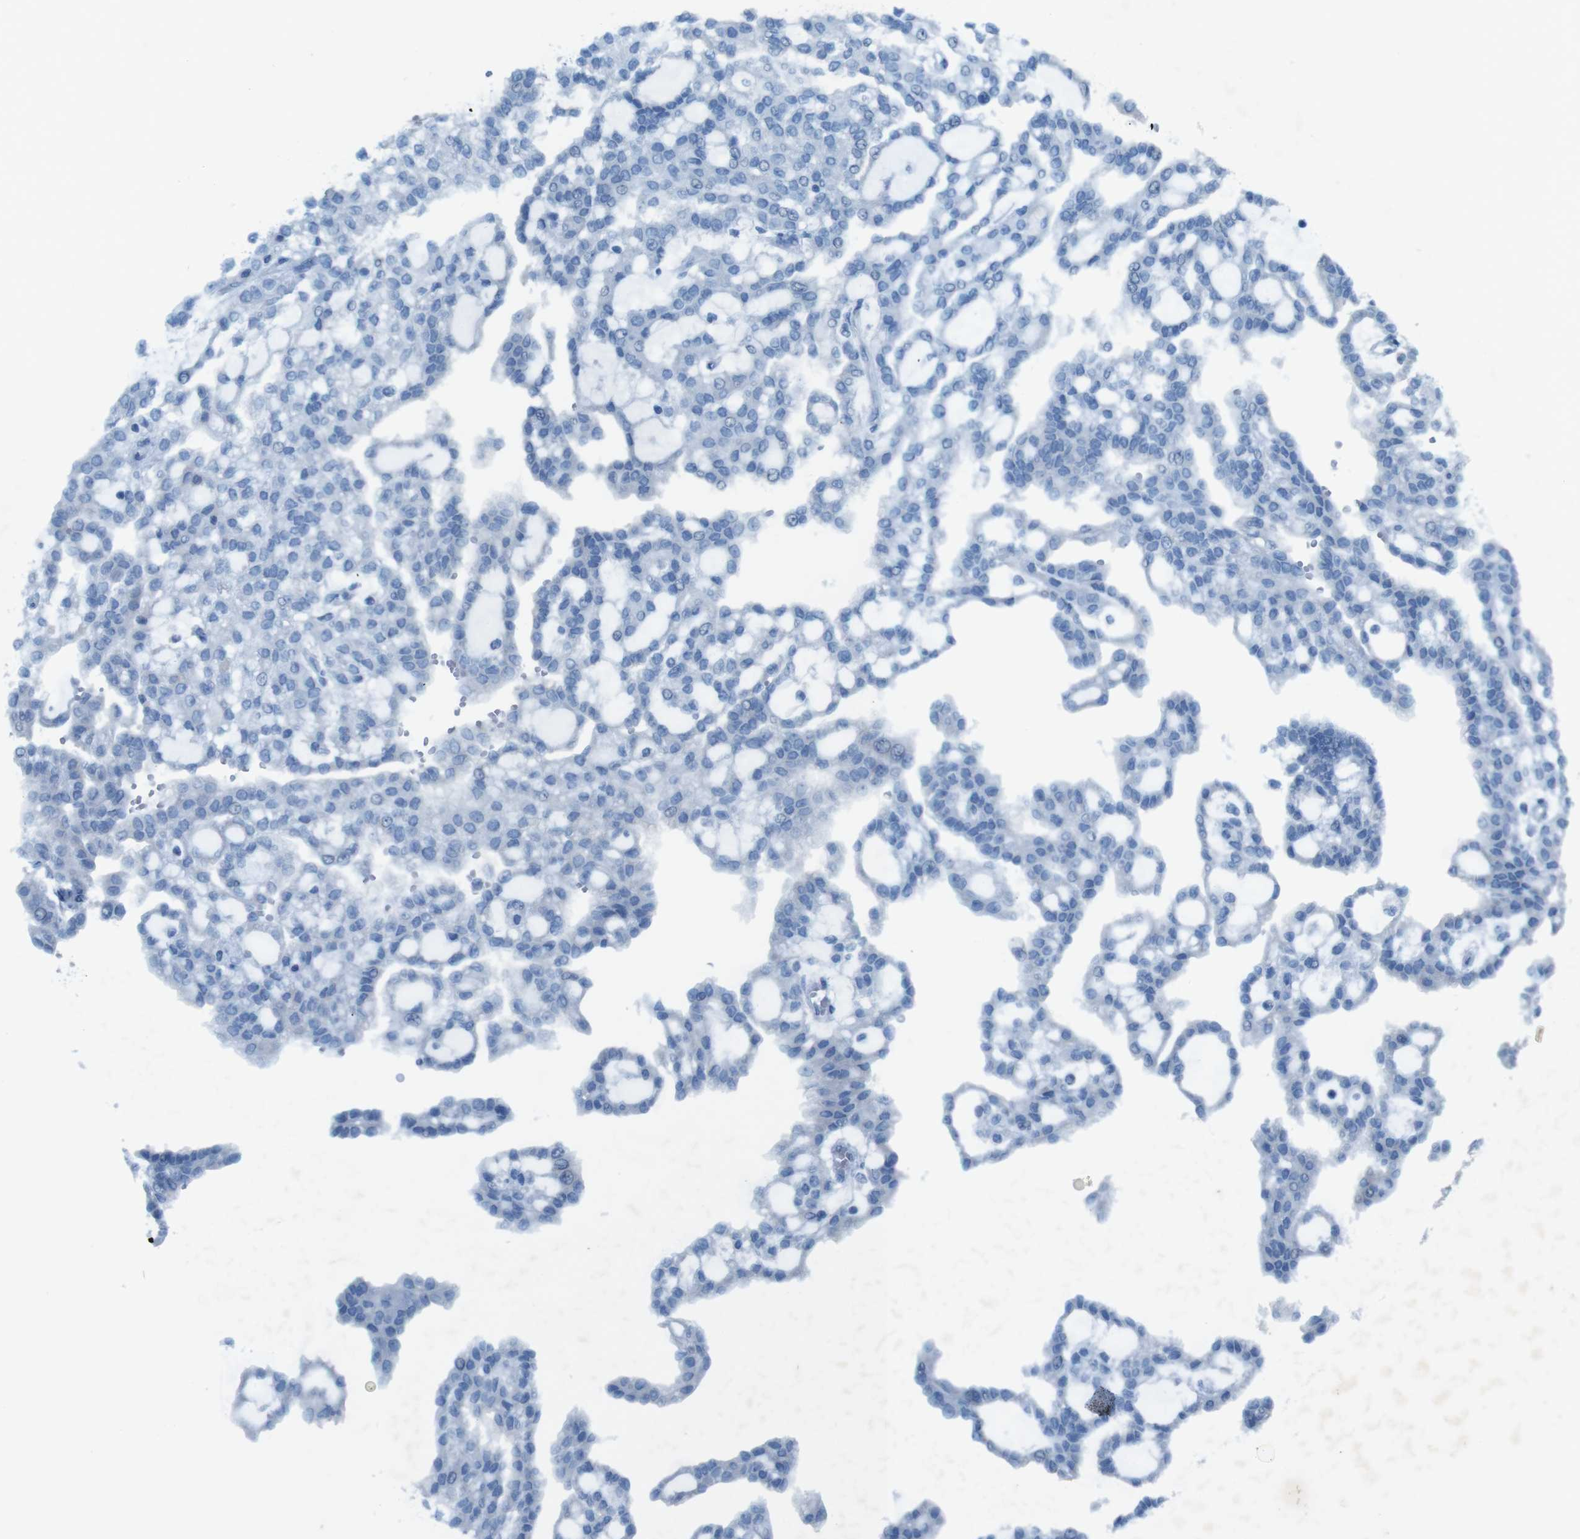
{"staining": {"intensity": "negative", "quantity": "none", "location": "none"}, "tissue": "renal cancer", "cell_type": "Tumor cells", "image_type": "cancer", "snomed": [{"axis": "morphology", "description": "Adenocarcinoma, NOS"}, {"axis": "topography", "description": "Kidney"}], "caption": "Image shows no significant protein positivity in tumor cells of renal cancer (adenocarcinoma).", "gene": "MOGAT3", "patient": {"sex": "male", "age": 63}}